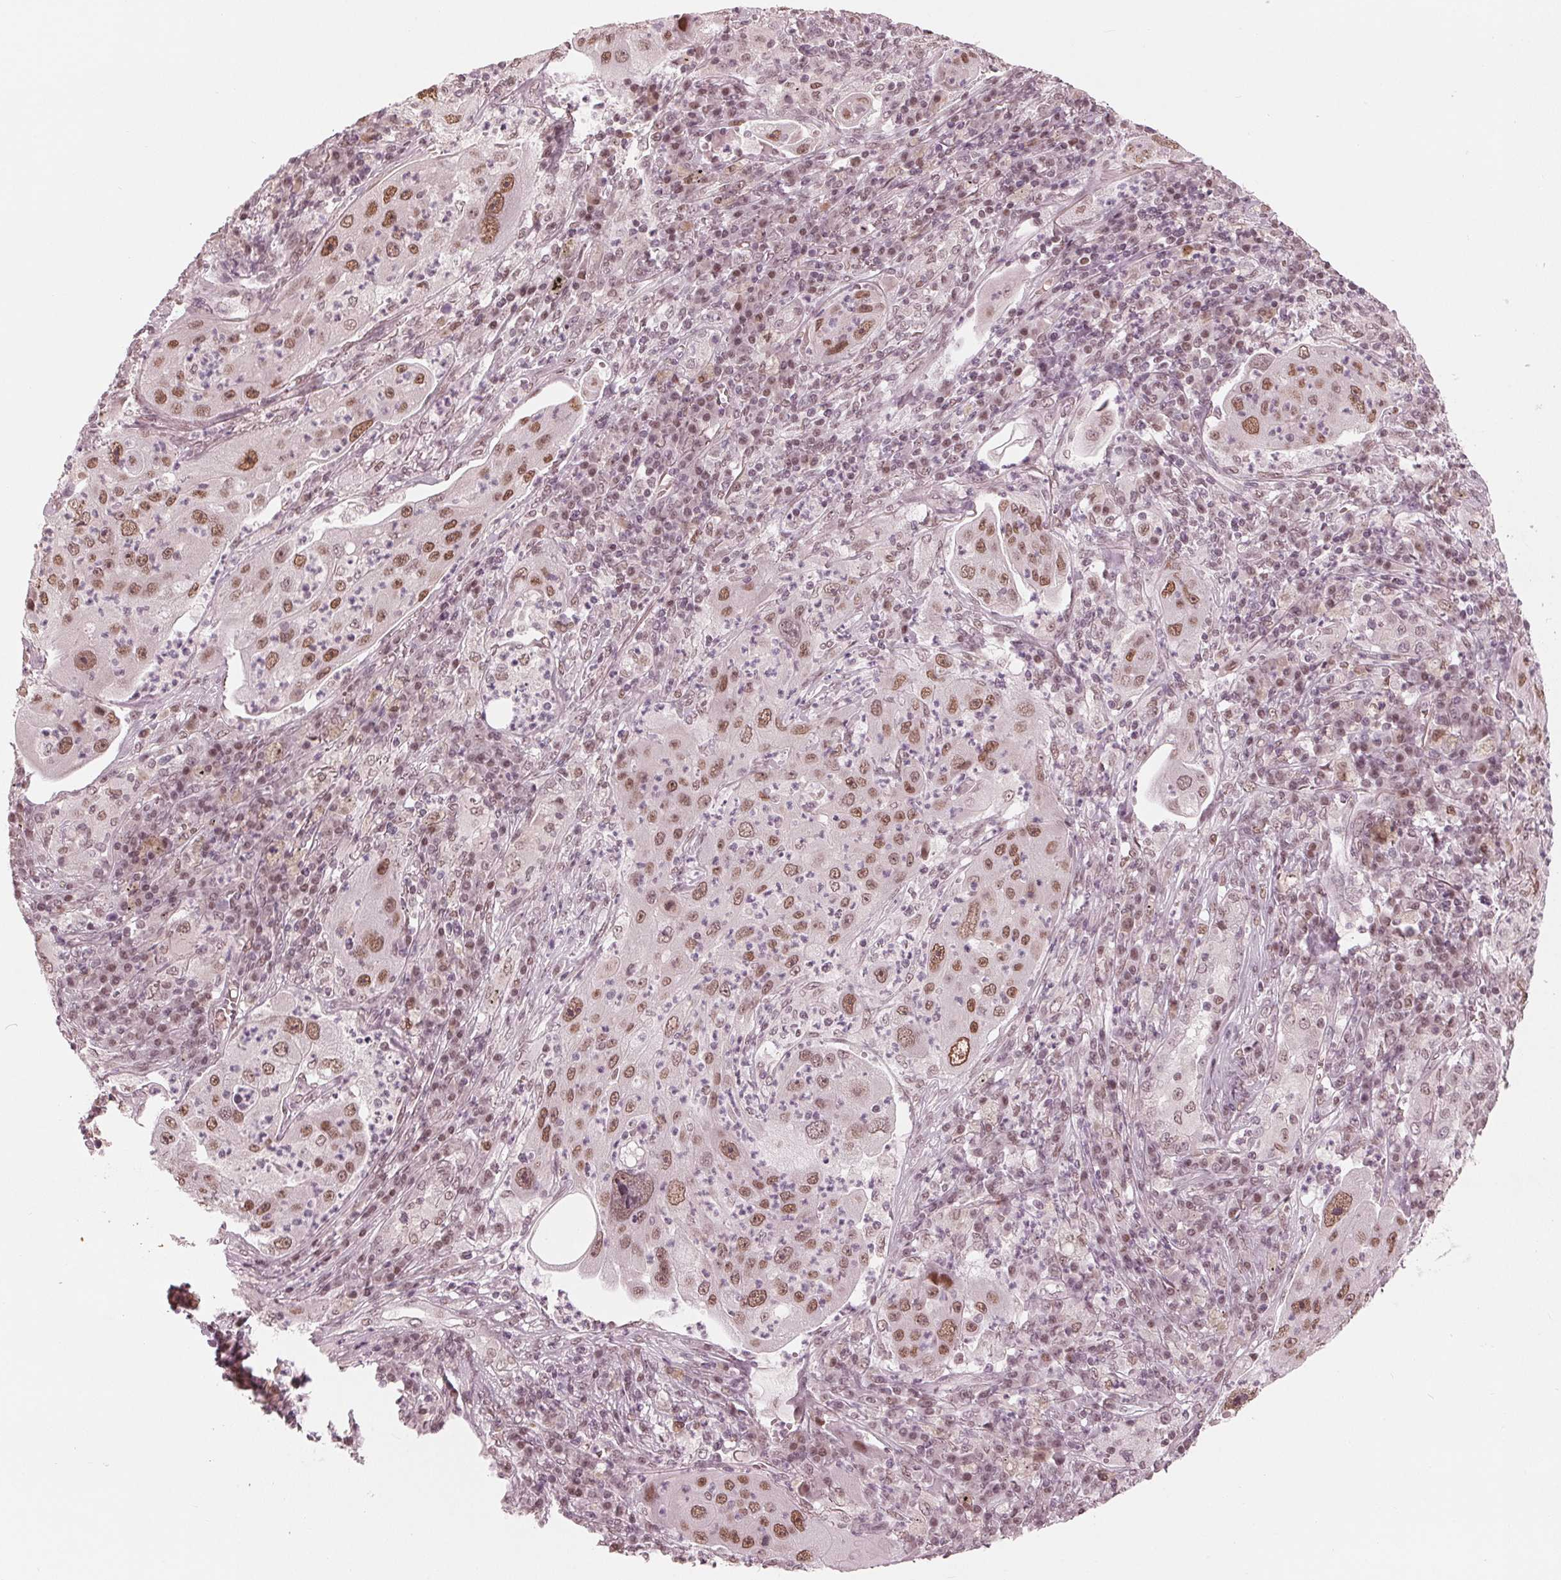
{"staining": {"intensity": "moderate", "quantity": "25%-75%", "location": "nuclear"}, "tissue": "lung cancer", "cell_type": "Tumor cells", "image_type": "cancer", "snomed": [{"axis": "morphology", "description": "Squamous cell carcinoma, NOS"}, {"axis": "topography", "description": "Lung"}], "caption": "Lung cancer (squamous cell carcinoma) tissue demonstrates moderate nuclear staining in about 25%-75% of tumor cells, visualized by immunohistochemistry. Nuclei are stained in blue.", "gene": "DNMT3L", "patient": {"sex": "female", "age": 59}}